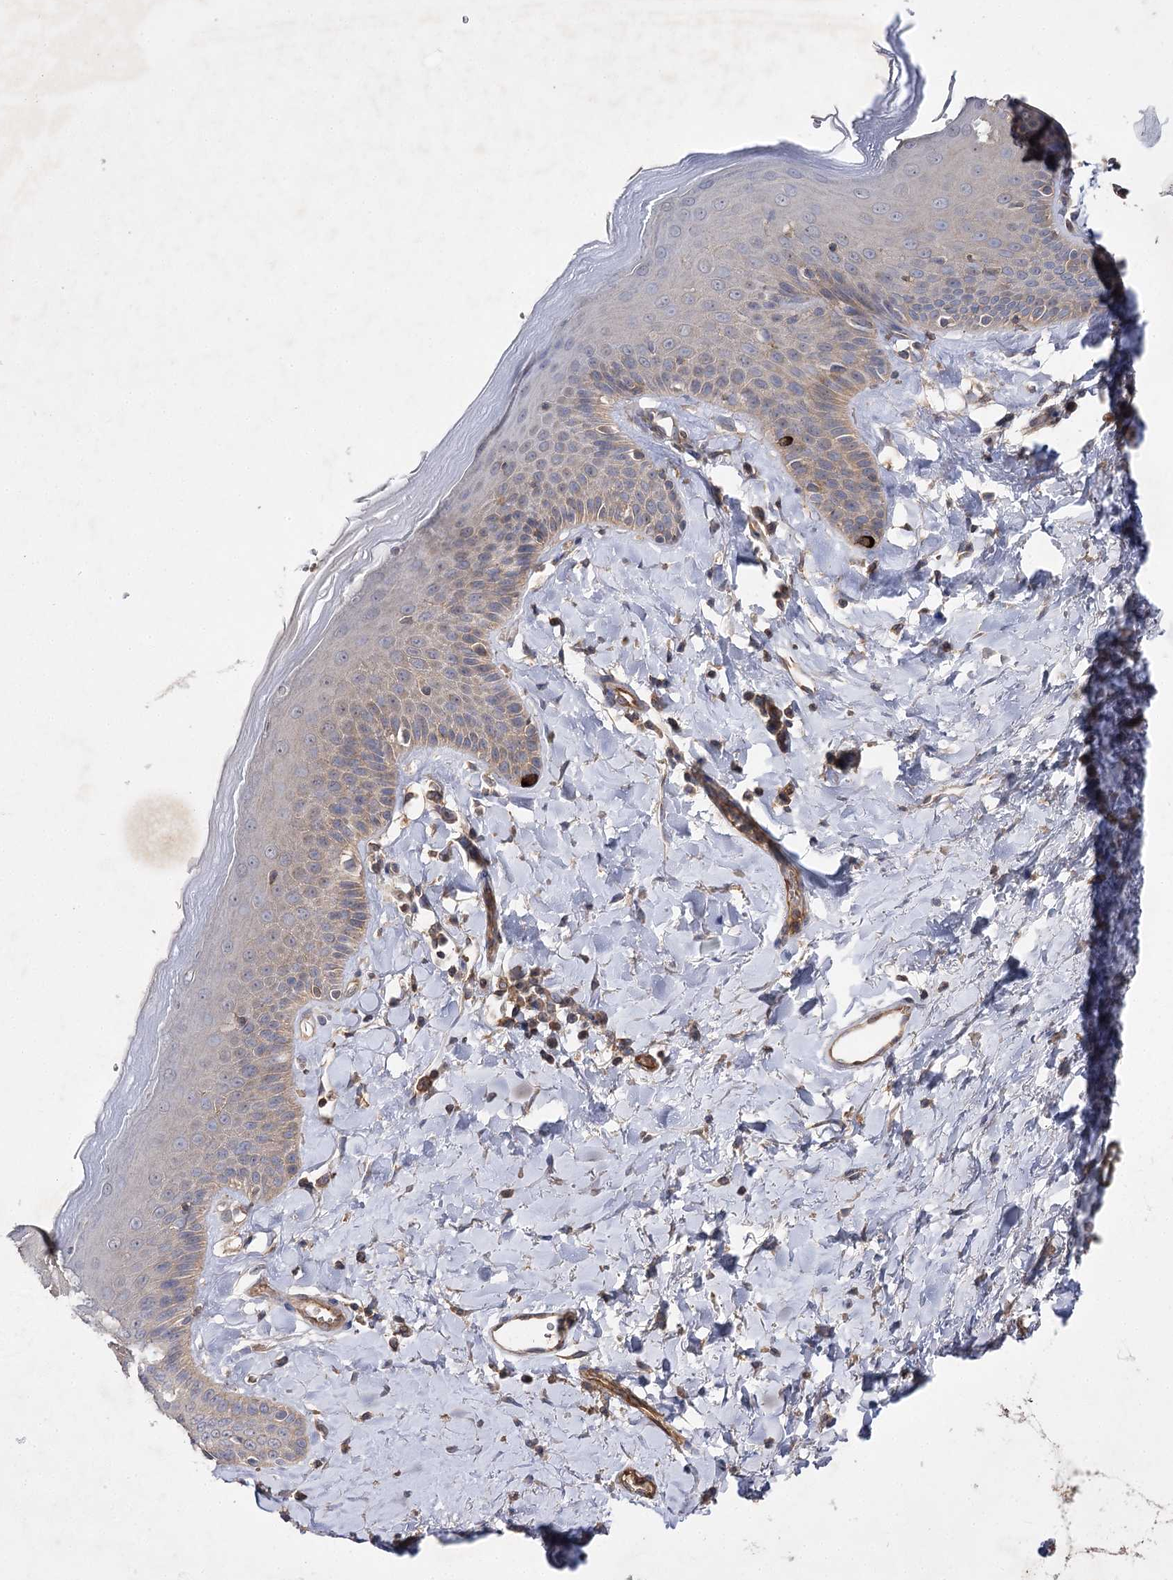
{"staining": {"intensity": "moderate", "quantity": "<25%", "location": "cytoplasmic/membranous"}, "tissue": "skin", "cell_type": "Epidermal cells", "image_type": "normal", "snomed": [{"axis": "morphology", "description": "Normal tissue, NOS"}, {"axis": "topography", "description": "Anal"}], "caption": "The image demonstrates immunohistochemical staining of unremarkable skin. There is moderate cytoplasmic/membranous expression is present in approximately <25% of epidermal cells.", "gene": "BCR", "patient": {"sex": "male", "age": 69}}